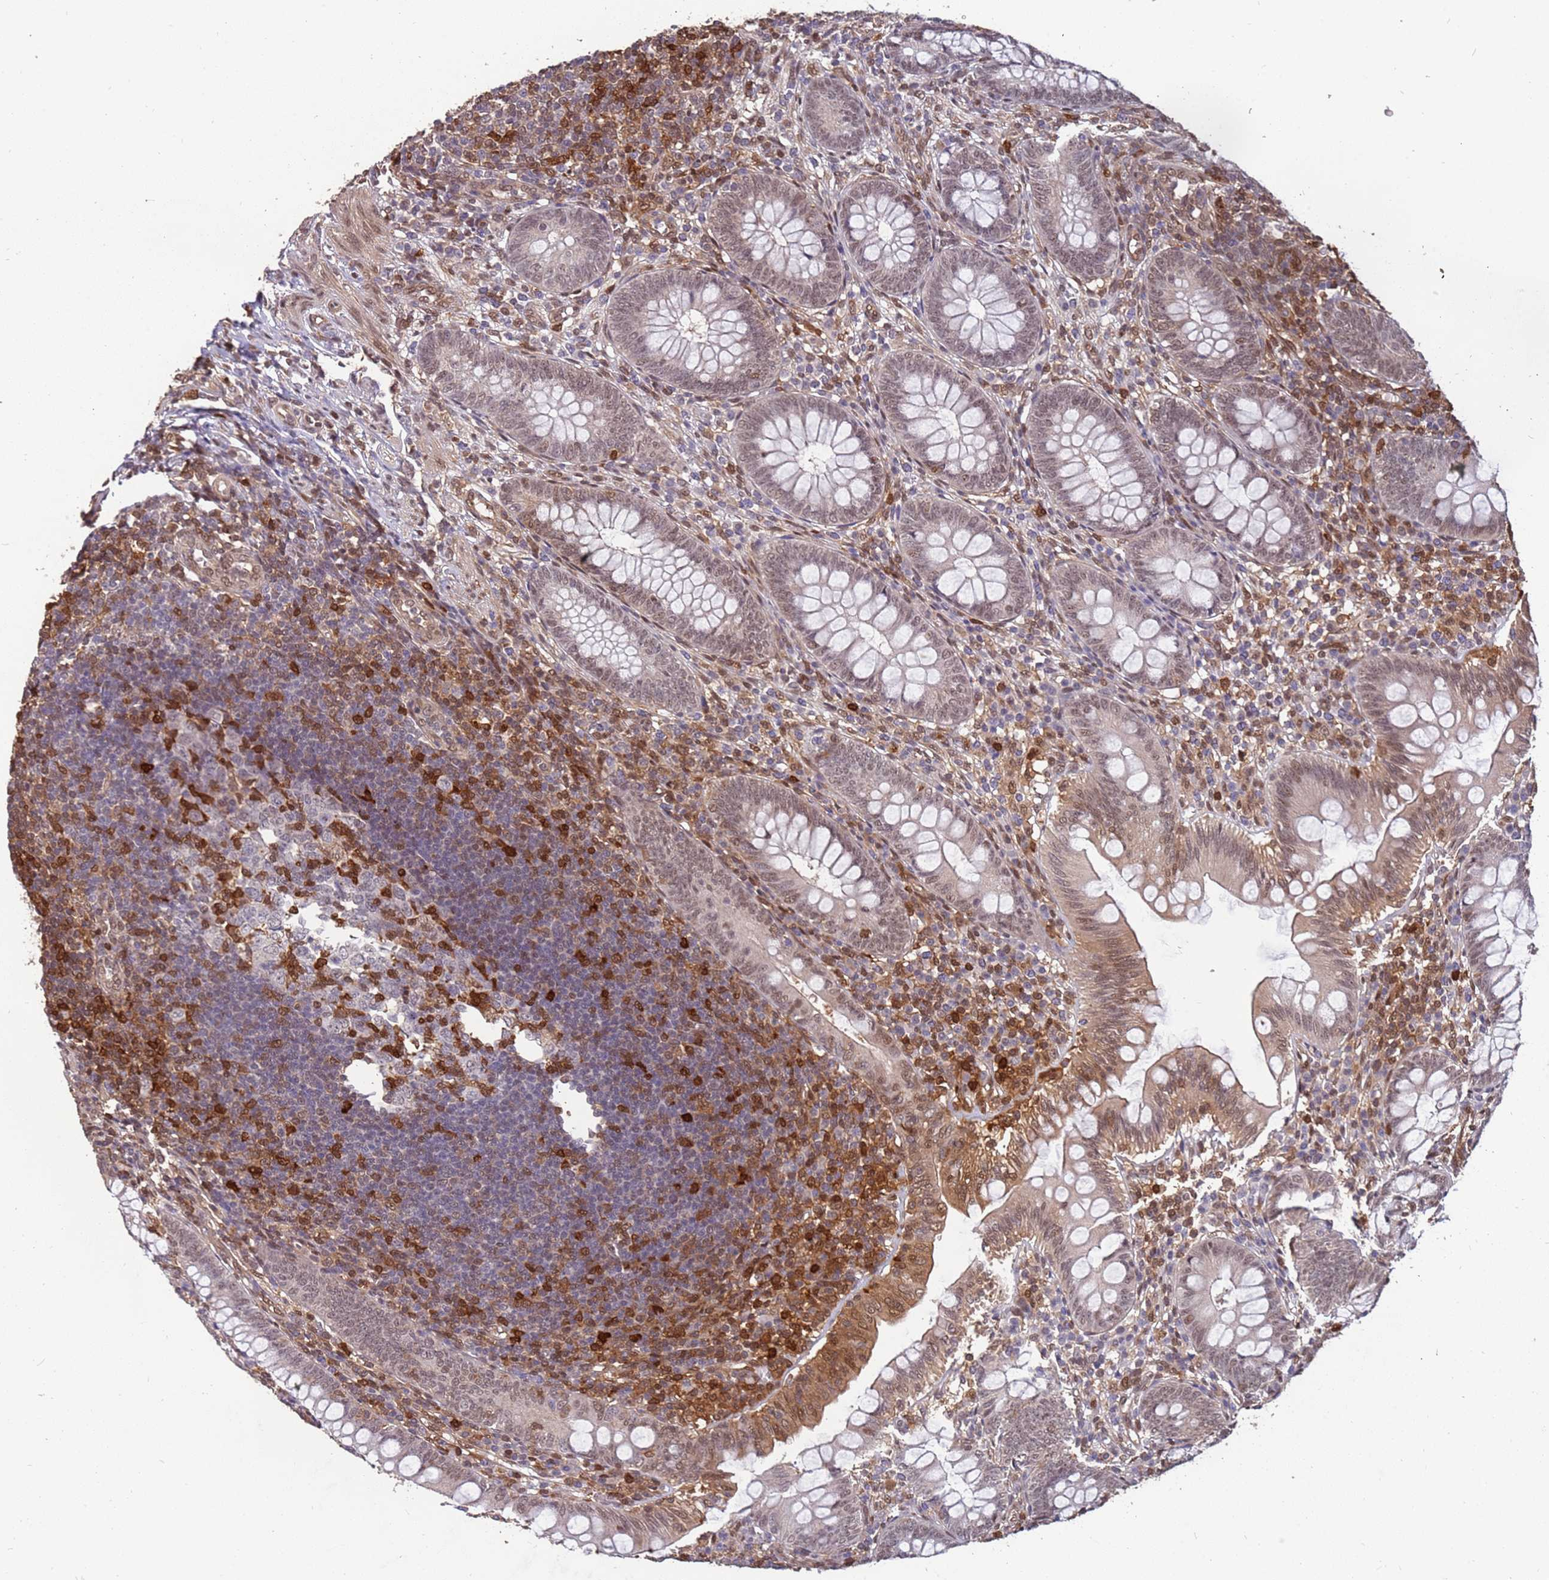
{"staining": {"intensity": "moderate", "quantity": ">75%", "location": "cytoplasmic/membranous,nuclear"}, "tissue": "appendix", "cell_type": "Glandular cells", "image_type": "normal", "snomed": [{"axis": "morphology", "description": "Normal tissue, NOS"}, {"axis": "topography", "description": "Appendix"}], "caption": "This histopathology image demonstrates IHC staining of benign human appendix, with medium moderate cytoplasmic/membranous,nuclear positivity in about >75% of glandular cells.", "gene": "GBP2", "patient": {"sex": "male", "age": 14}}